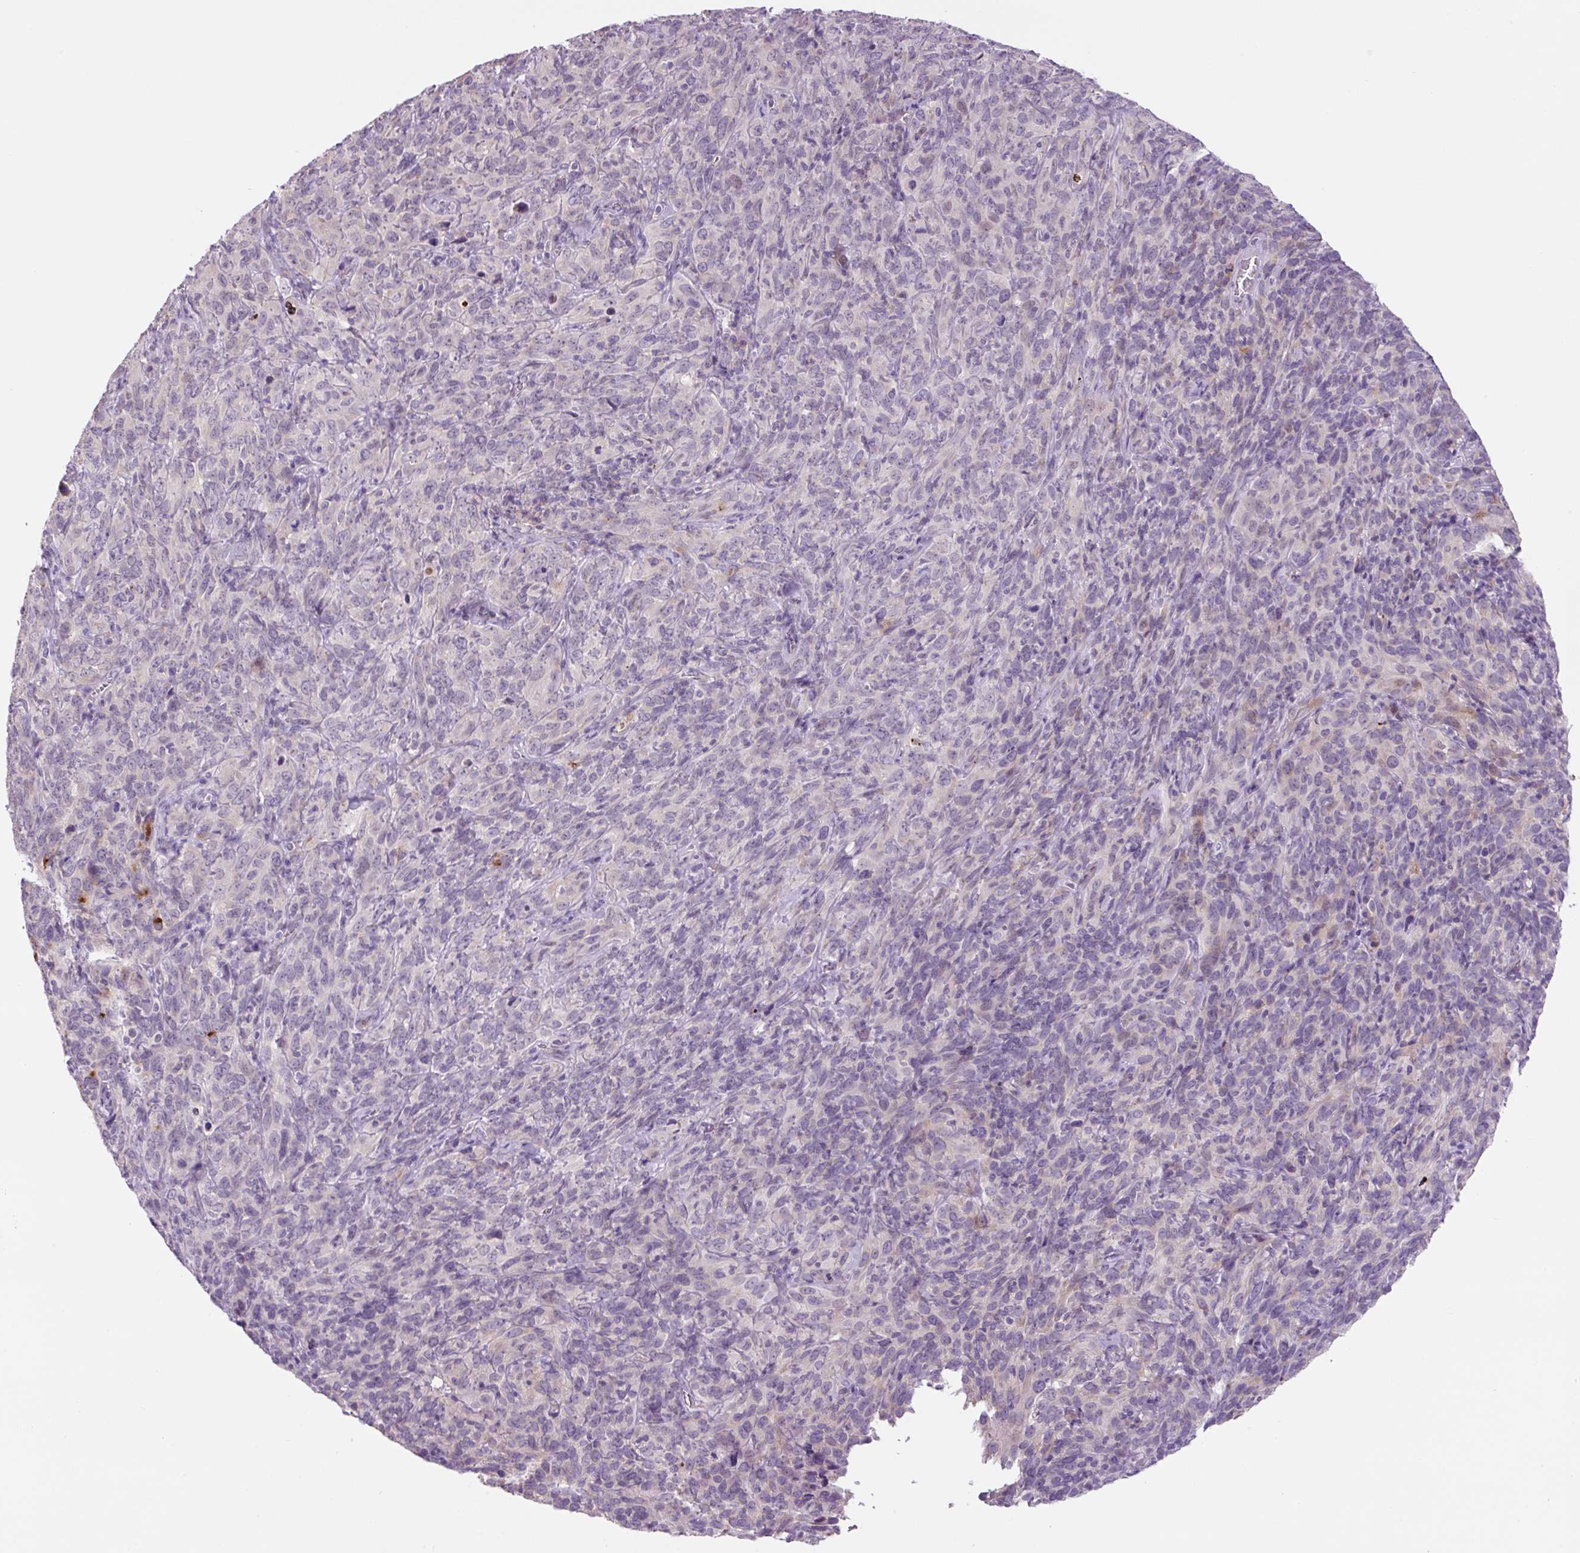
{"staining": {"intensity": "negative", "quantity": "none", "location": "none"}, "tissue": "cervical cancer", "cell_type": "Tumor cells", "image_type": "cancer", "snomed": [{"axis": "morphology", "description": "Squamous cell carcinoma, NOS"}, {"axis": "topography", "description": "Cervix"}], "caption": "An immunohistochemistry histopathology image of cervical cancer is shown. There is no staining in tumor cells of cervical cancer.", "gene": "OGDHL", "patient": {"sex": "female", "age": 51}}